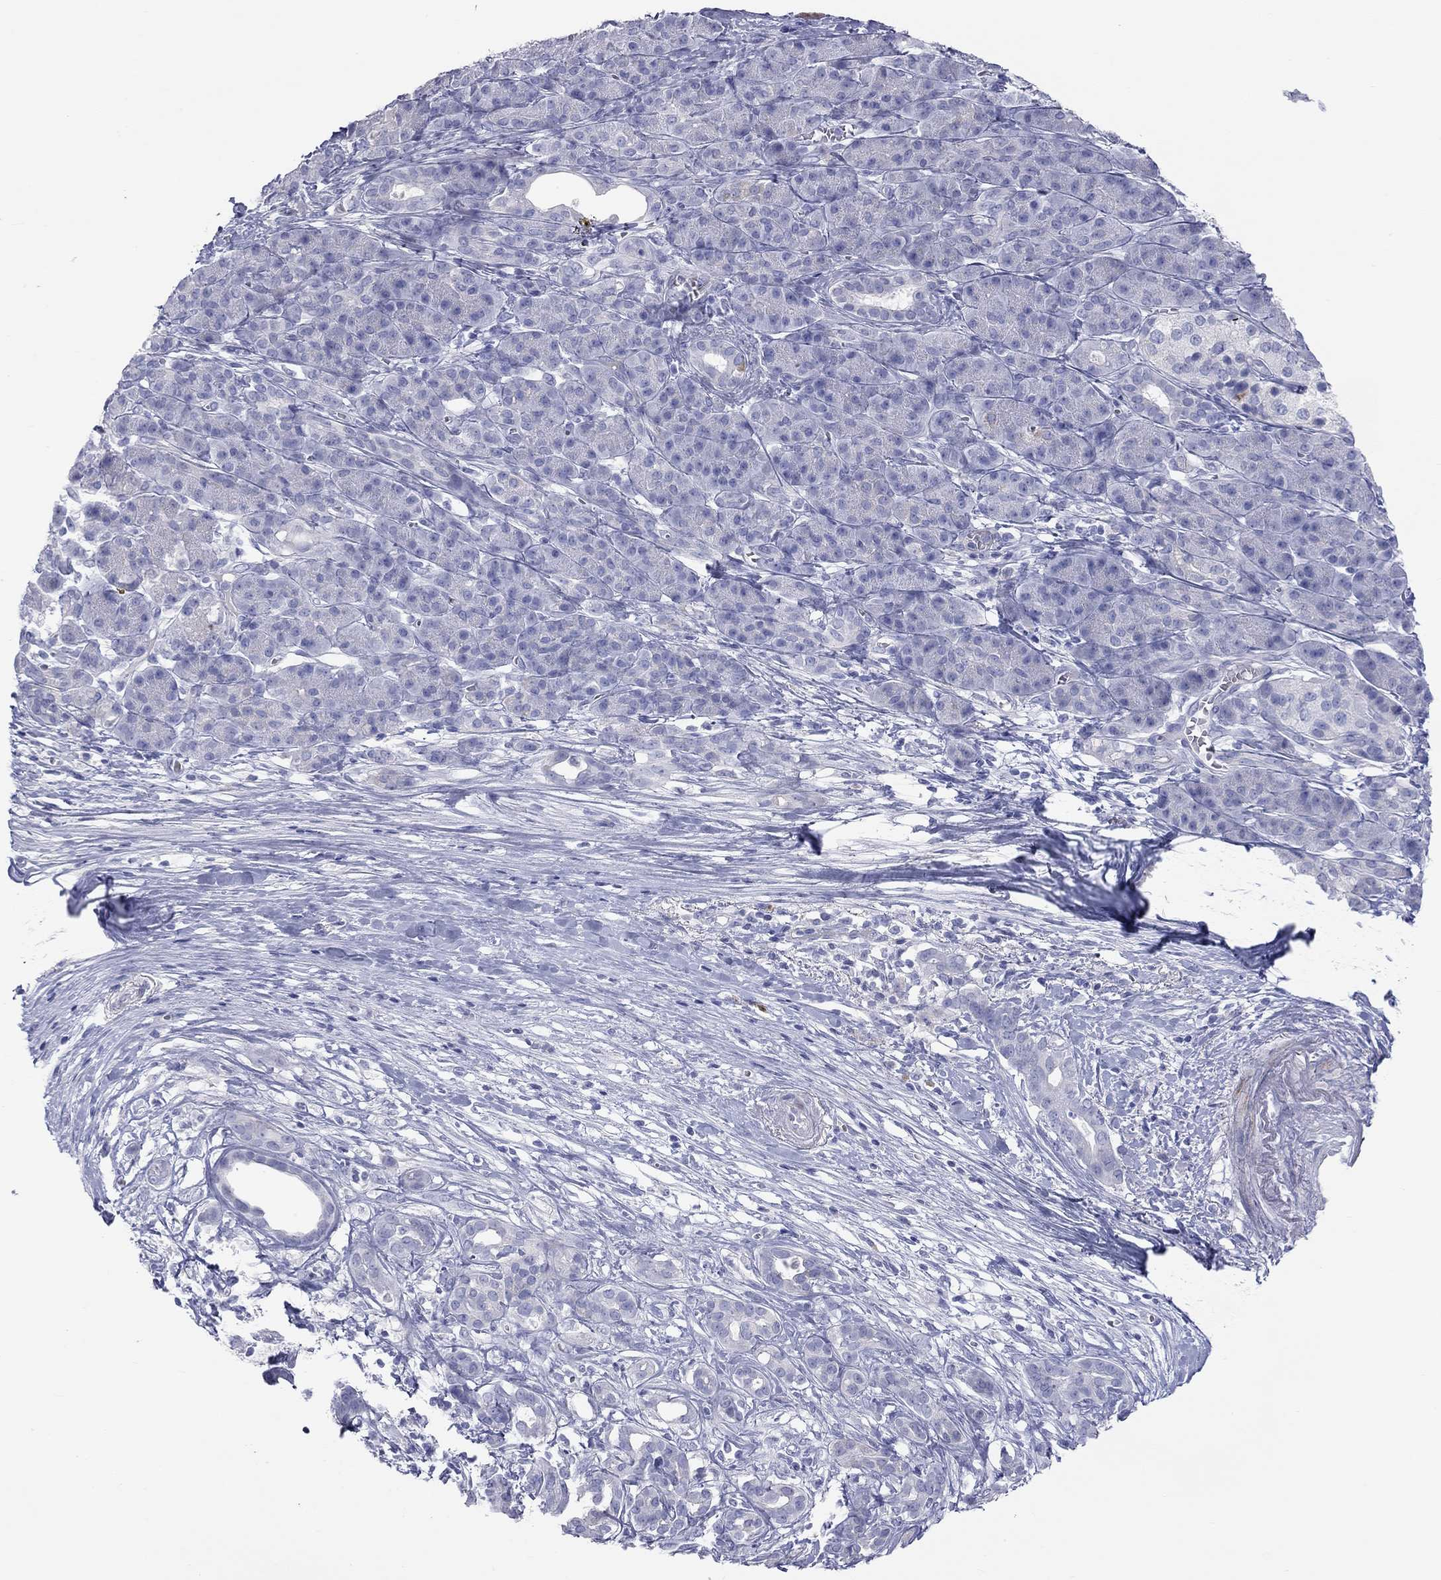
{"staining": {"intensity": "negative", "quantity": "none", "location": "none"}, "tissue": "pancreatic cancer", "cell_type": "Tumor cells", "image_type": "cancer", "snomed": [{"axis": "morphology", "description": "Adenocarcinoma, NOS"}, {"axis": "topography", "description": "Pancreas"}], "caption": "This is an immunohistochemistry (IHC) micrograph of human pancreatic adenocarcinoma. There is no staining in tumor cells.", "gene": "PCDHGC5", "patient": {"sex": "male", "age": 61}}